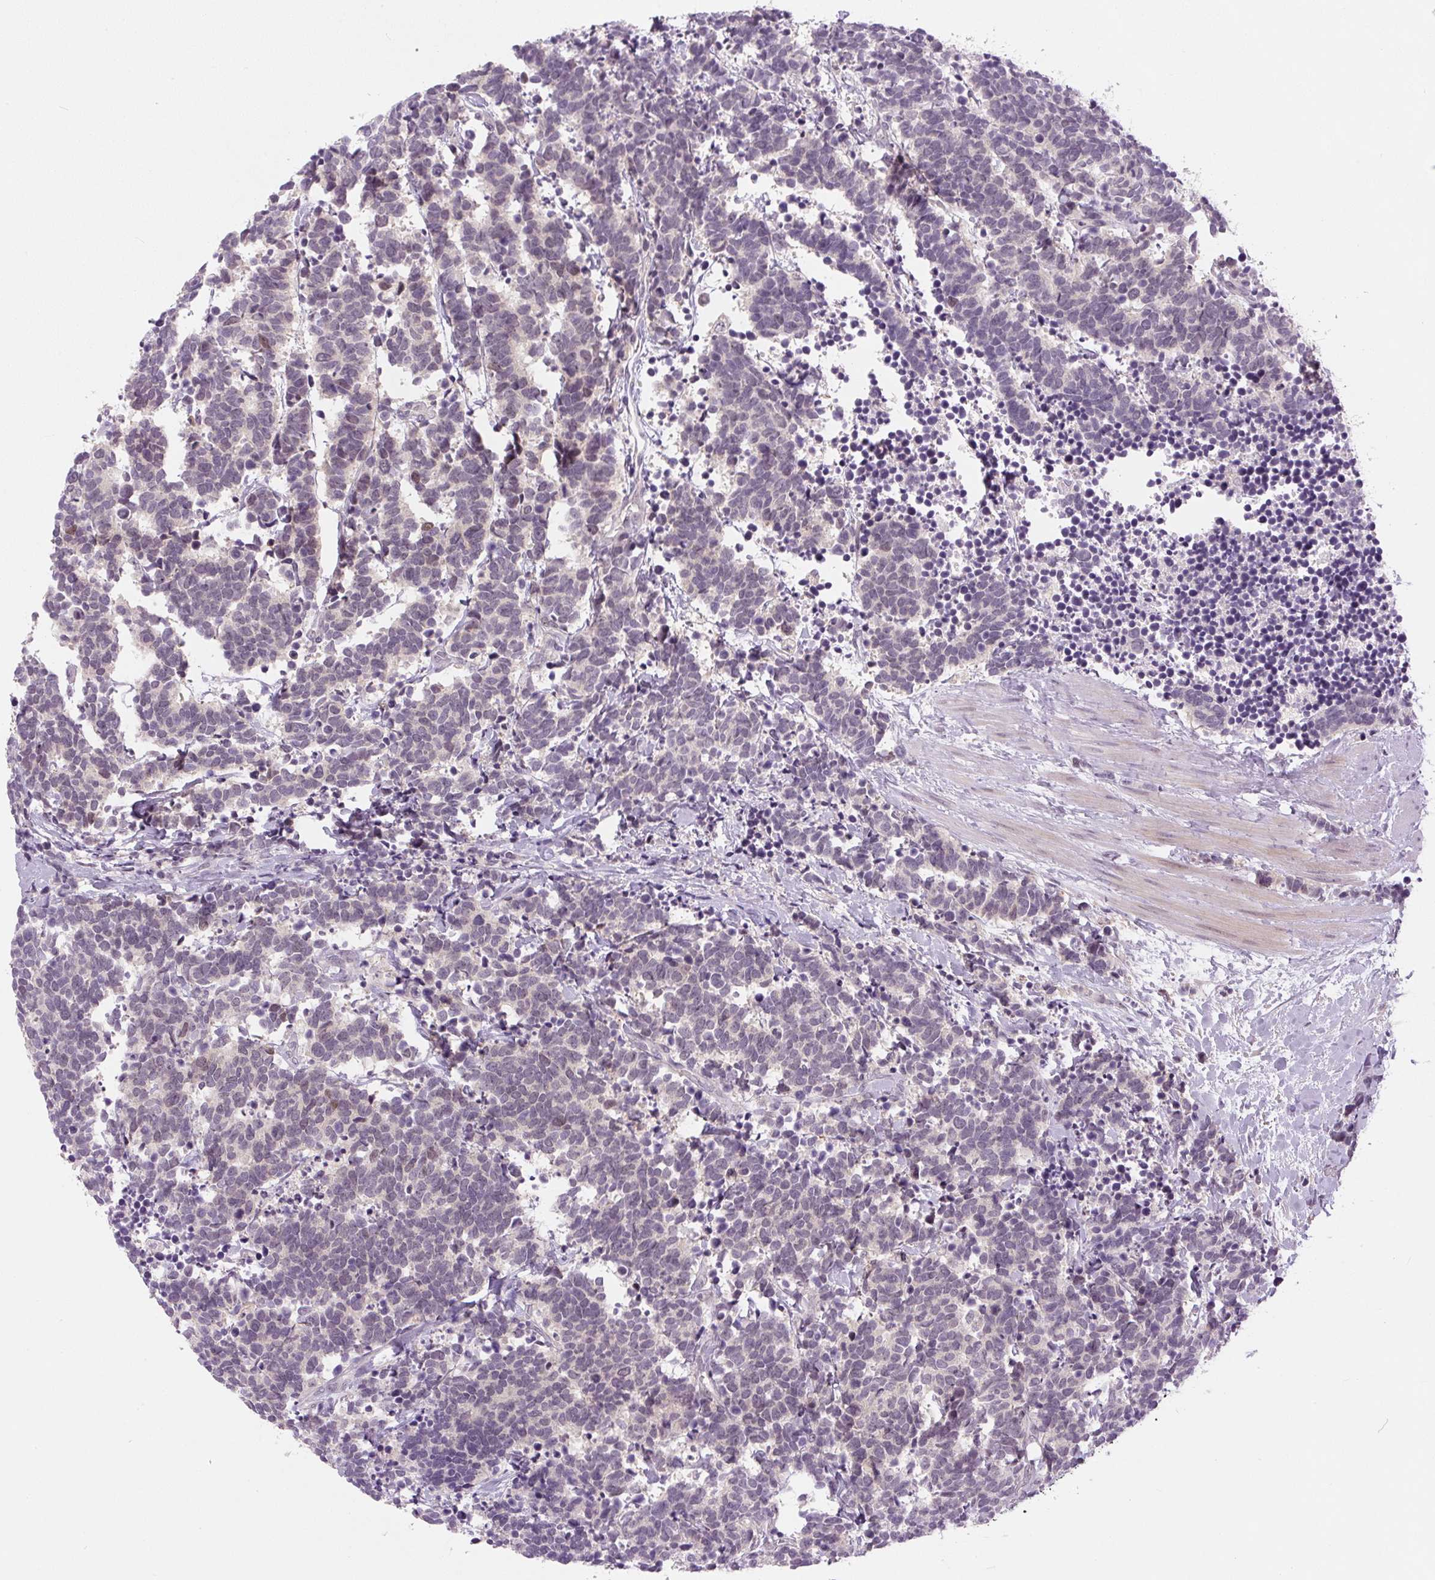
{"staining": {"intensity": "negative", "quantity": "none", "location": "none"}, "tissue": "carcinoid", "cell_type": "Tumor cells", "image_type": "cancer", "snomed": [{"axis": "morphology", "description": "Carcinoma, NOS"}, {"axis": "morphology", "description": "Carcinoid, malignant, NOS"}, {"axis": "topography", "description": "Prostate"}], "caption": "The micrograph demonstrates no staining of tumor cells in carcinoid (malignant). (DAB (3,3'-diaminobenzidine) IHC with hematoxylin counter stain).", "gene": "SGF29", "patient": {"sex": "male", "age": 57}}